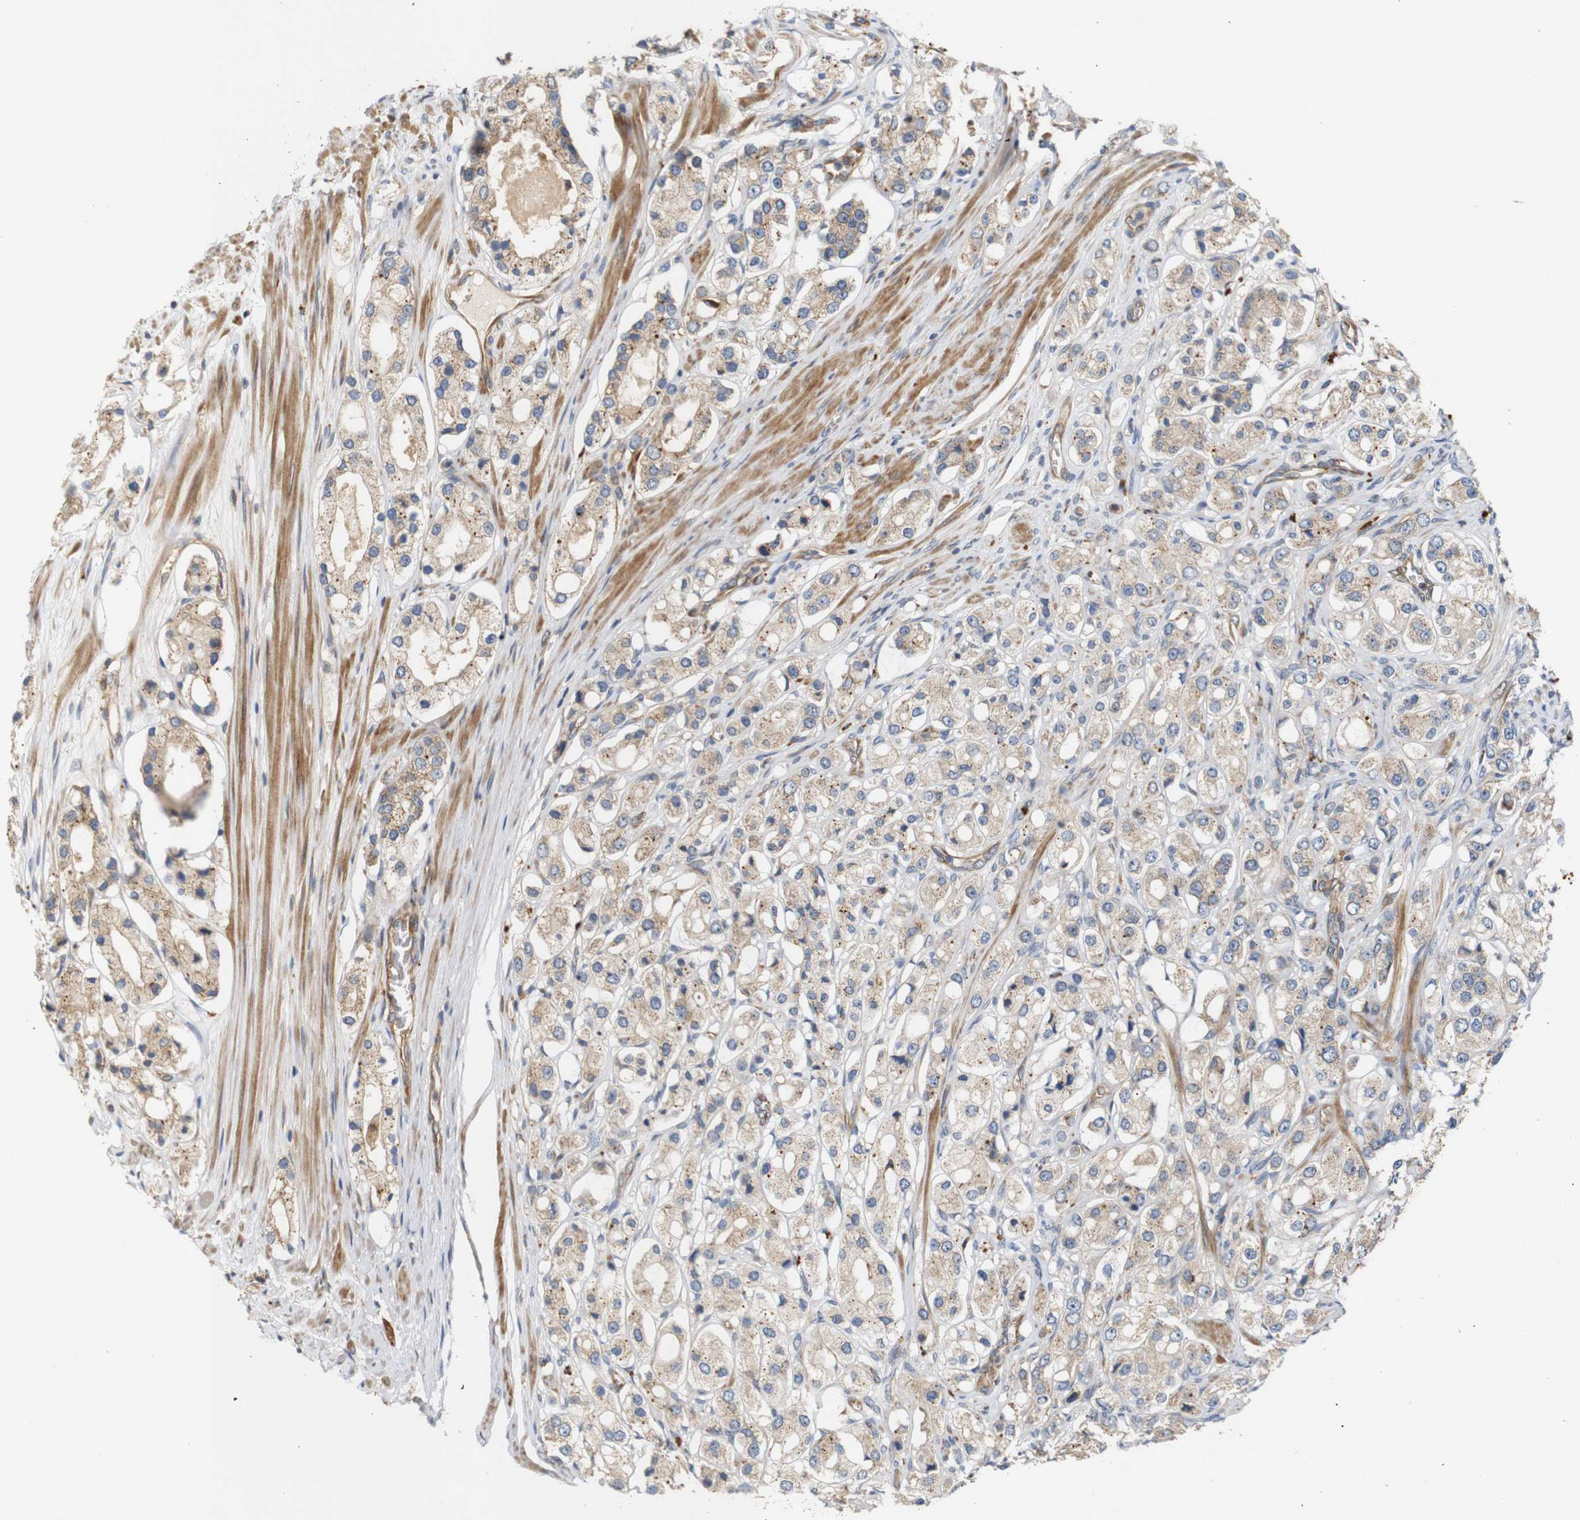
{"staining": {"intensity": "moderate", "quantity": "25%-75%", "location": "cytoplasmic/membranous"}, "tissue": "prostate cancer", "cell_type": "Tumor cells", "image_type": "cancer", "snomed": [{"axis": "morphology", "description": "Adenocarcinoma, High grade"}, {"axis": "topography", "description": "Prostate"}], "caption": "The image displays a brown stain indicating the presence of a protein in the cytoplasmic/membranous of tumor cells in prostate adenocarcinoma (high-grade).", "gene": "RPTOR", "patient": {"sex": "male", "age": 65}}